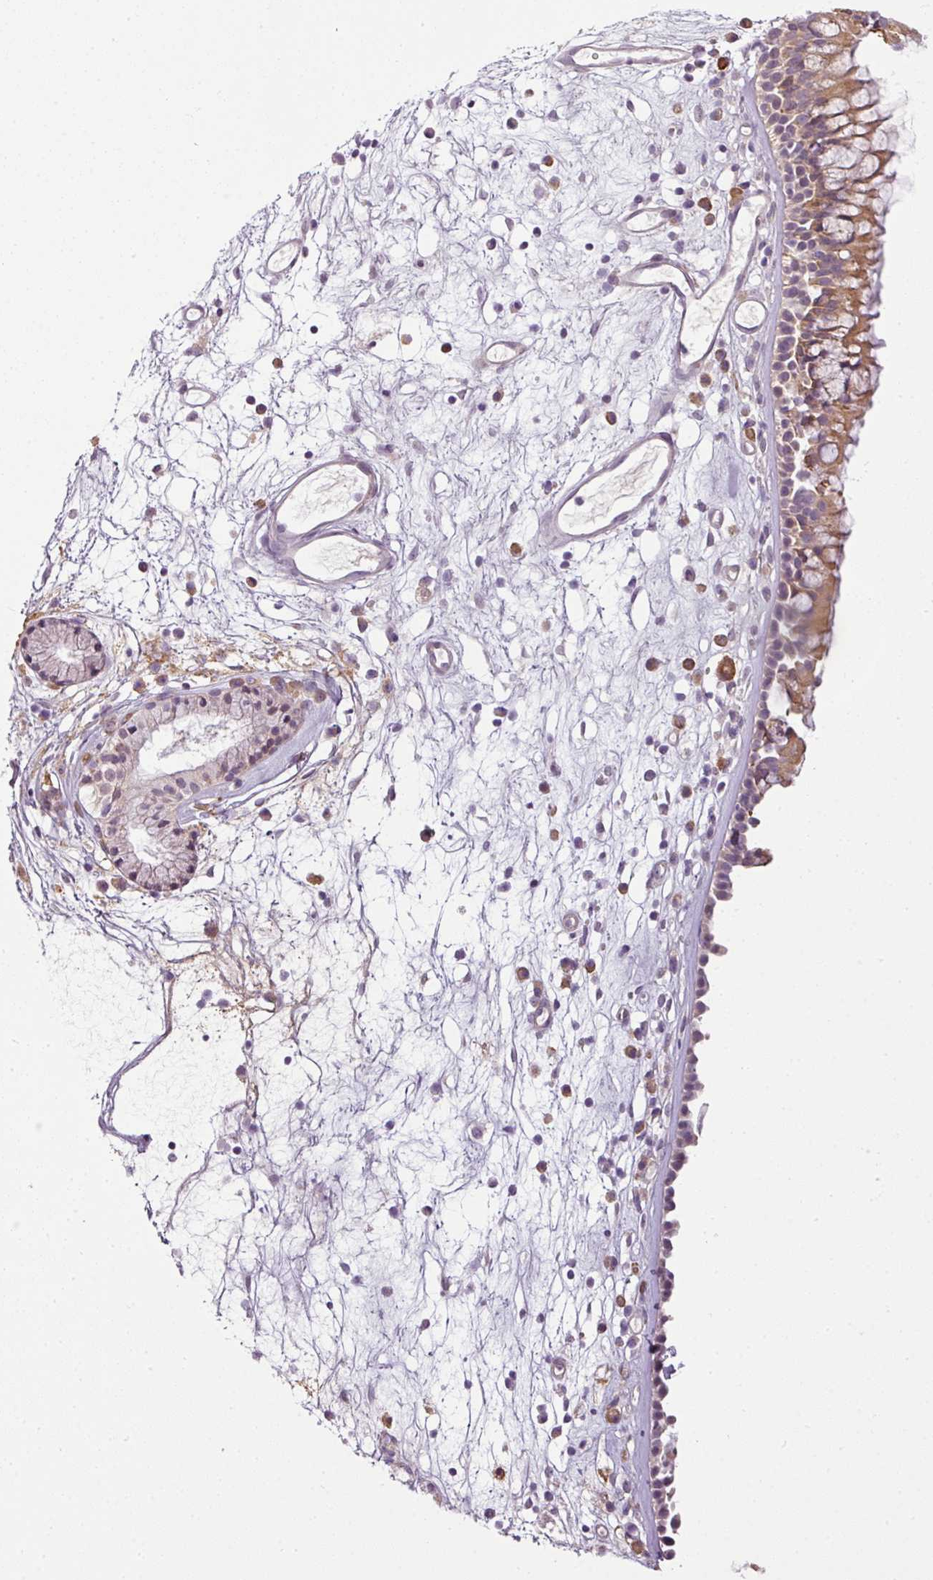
{"staining": {"intensity": "moderate", "quantity": "25%-75%", "location": "cytoplasmic/membranous"}, "tissue": "nasopharynx", "cell_type": "Respiratory epithelial cells", "image_type": "normal", "snomed": [{"axis": "morphology", "description": "Normal tissue, NOS"}, {"axis": "topography", "description": "Nasopharynx"}], "caption": "This histopathology image demonstrates immunohistochemistry staining of normal human nasopharynx, with medium moderate cytoplasmic/membranous staining in about 25%-75% of respiratory epithelial cells.", "gene": "LY75", "patient": {"sex": "male", "age": 63}}